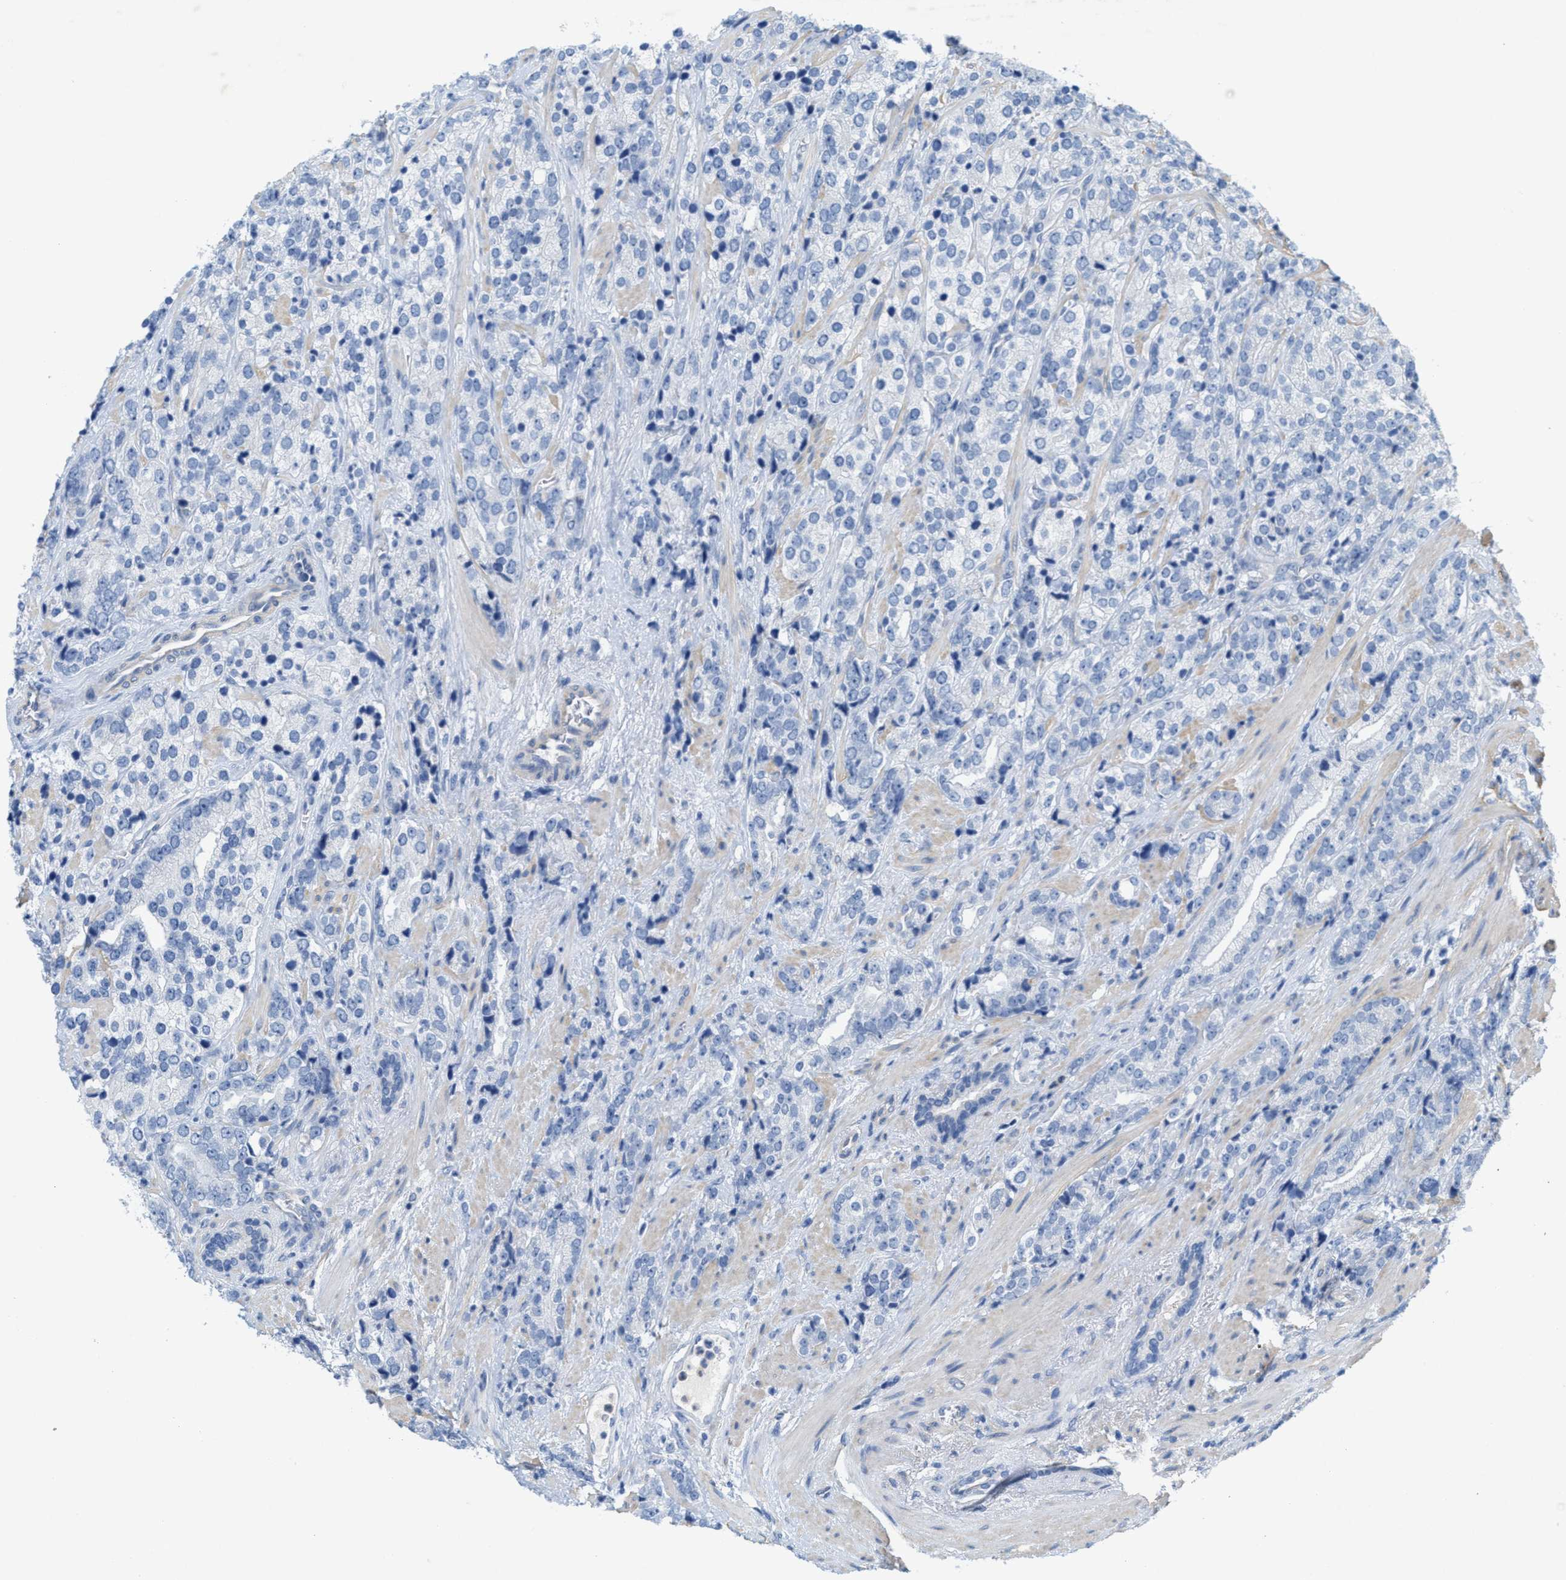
{"staining": {"intensity": "negative", "quantity": "none", "location": "none"}, "tissue": "prostate cancer", "cell_type": "Tumor cells", "image_type": "cancer", "snomed": [{"axis": "morphology", "description": "Adenocarcinoma, High grade"}, {"axis": "topography", "description": "Prostate"}], "caption": "Prostate cancer was stained to show a protein in brown. There is no significant expression in tumor cells.", "gene": "CPA2", "patient": {"sex": "male", "age": 71}}